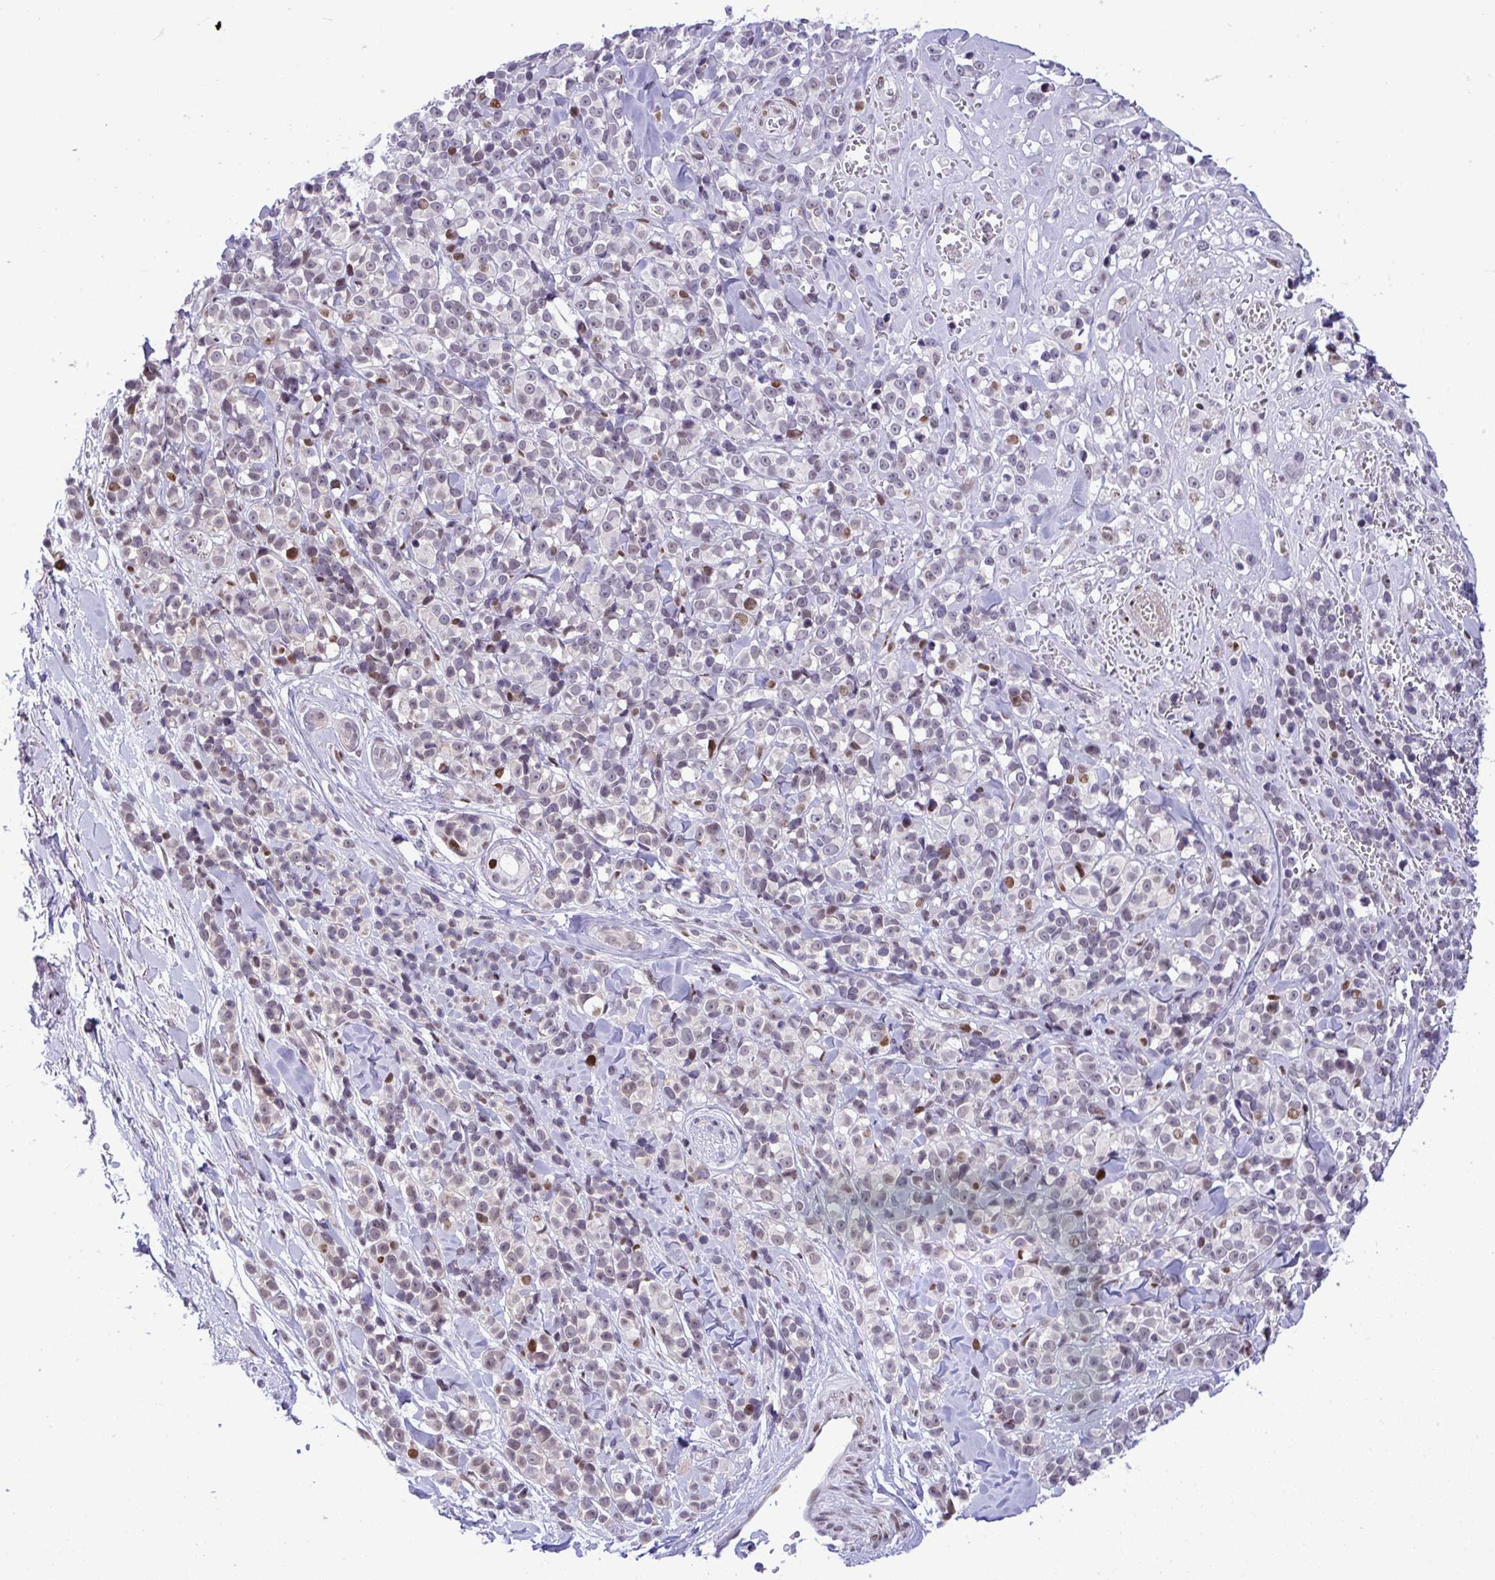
{"staining": {"intensity": "weak", "quantity": "<25%", "location": "nuclear"}, "tissue": "melanoma", "cell_type": "Tumor cells", "image_type": "cancer", "snomed": [{"axis": "morphology", "description": "Malignant melanoma, NOS"}, {"axis": "topography", "description": "Skin"}], "caption": "High magnification brightfield microscopy of melanoma stained with DAB (brown) and counterstained with hematoxylin (blue): tumor cells show no significant staining. (DAB (3,3'-diaminobenzidine) immunohistochemistry with hematoxylin counter stain).", "gene": "ZFHX3", "patient": {"sex": "male", "age": 85}}